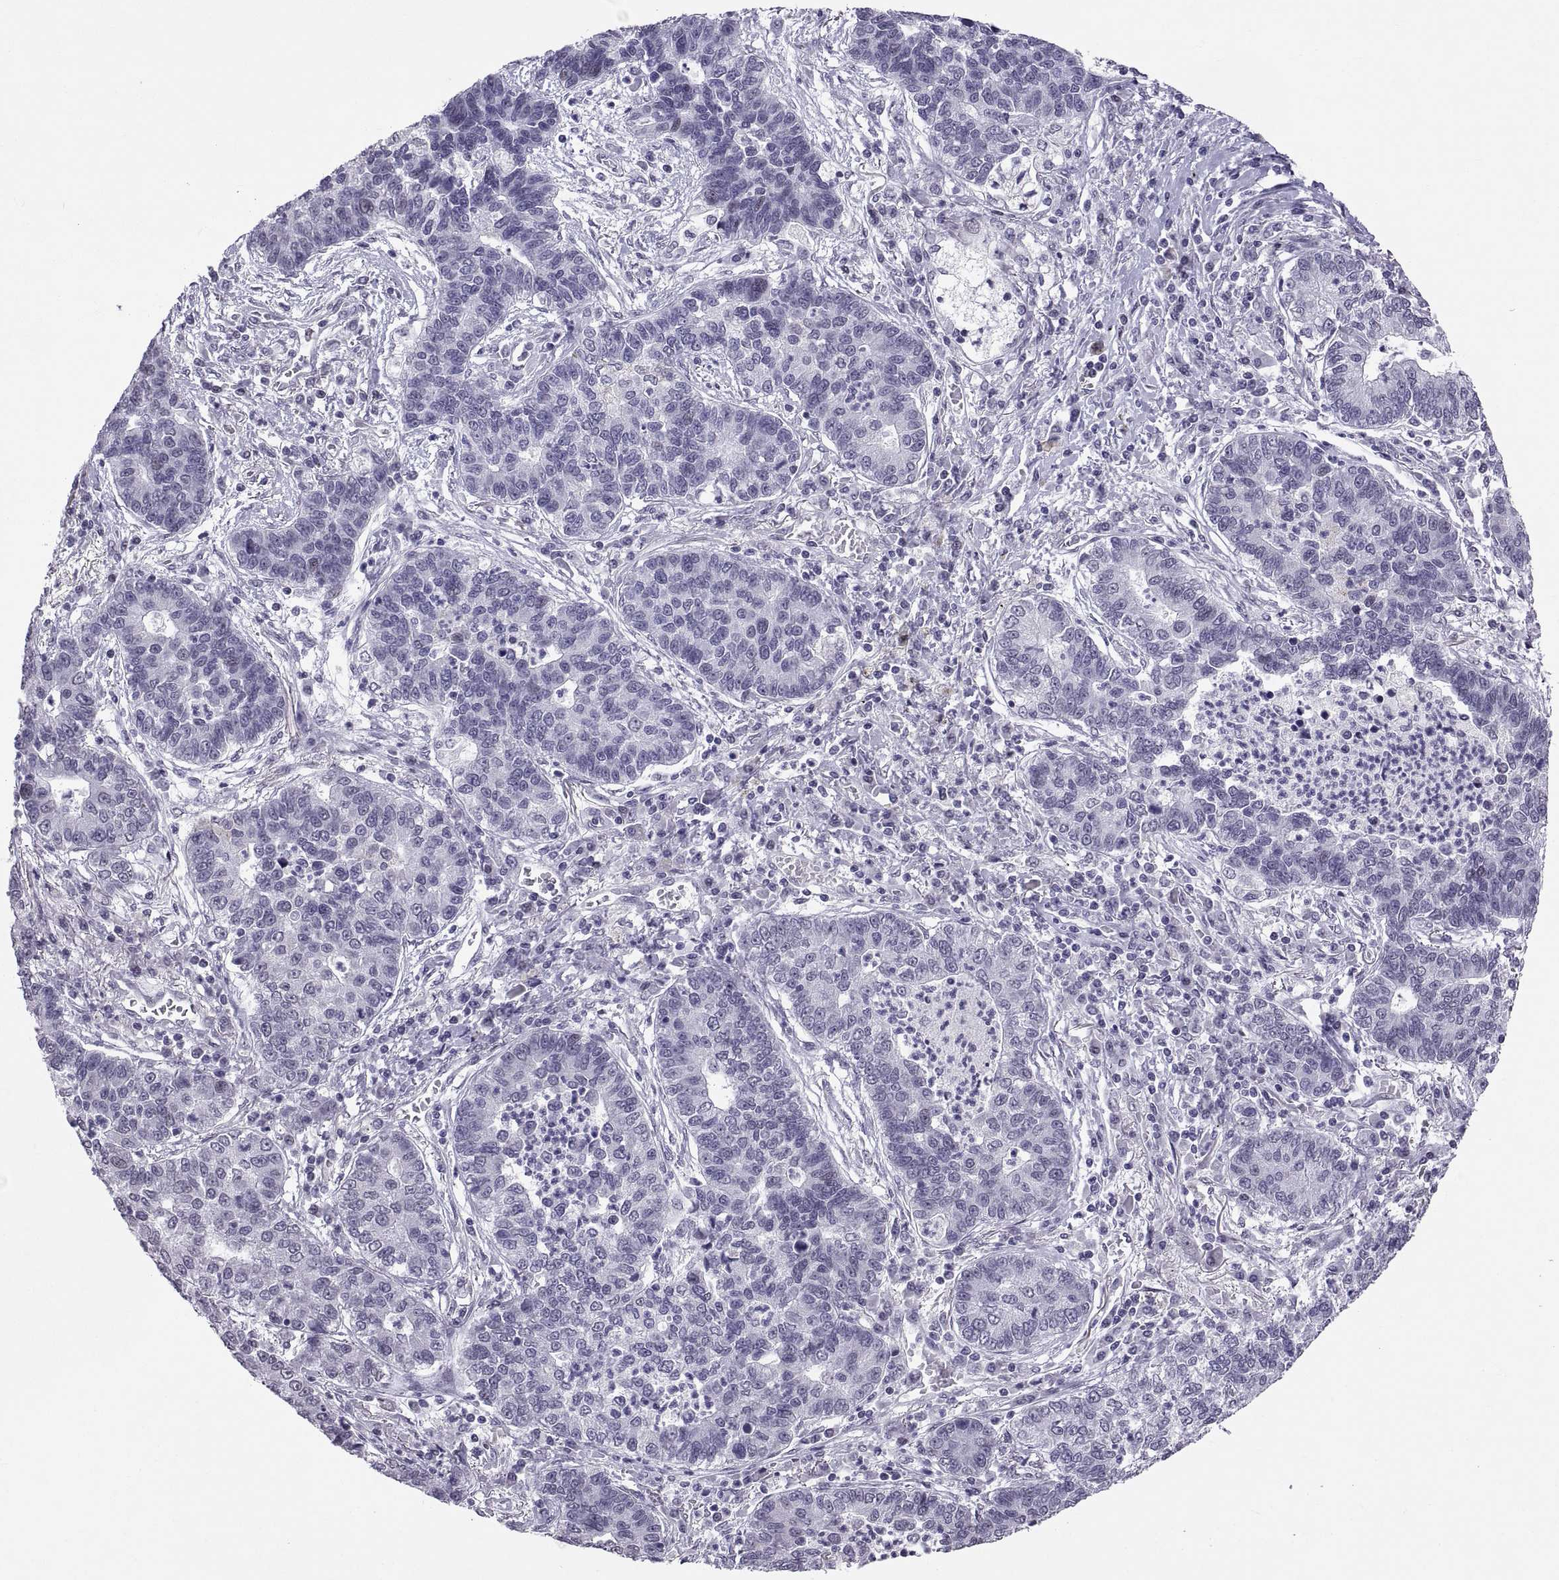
{"staining": {"intensity": "negative", "quantity": "none", "location": "none"}, "tissue": "lung cancer", "cell_type": "Tumor cells", "image_type": "cancer", "snomed": [{"axis": "morphology", "description": "Adenocarcinoma, NOS"}, {"axis": "topography", "description": "Lung"}], "caption": "A photomicrograph of lung cancer (adenocarcinoma) stained for a protein demonstrates no brown staining in tumor cells.", "gene": "KRT77", "patient": {"sex": "female", "age": 57}}